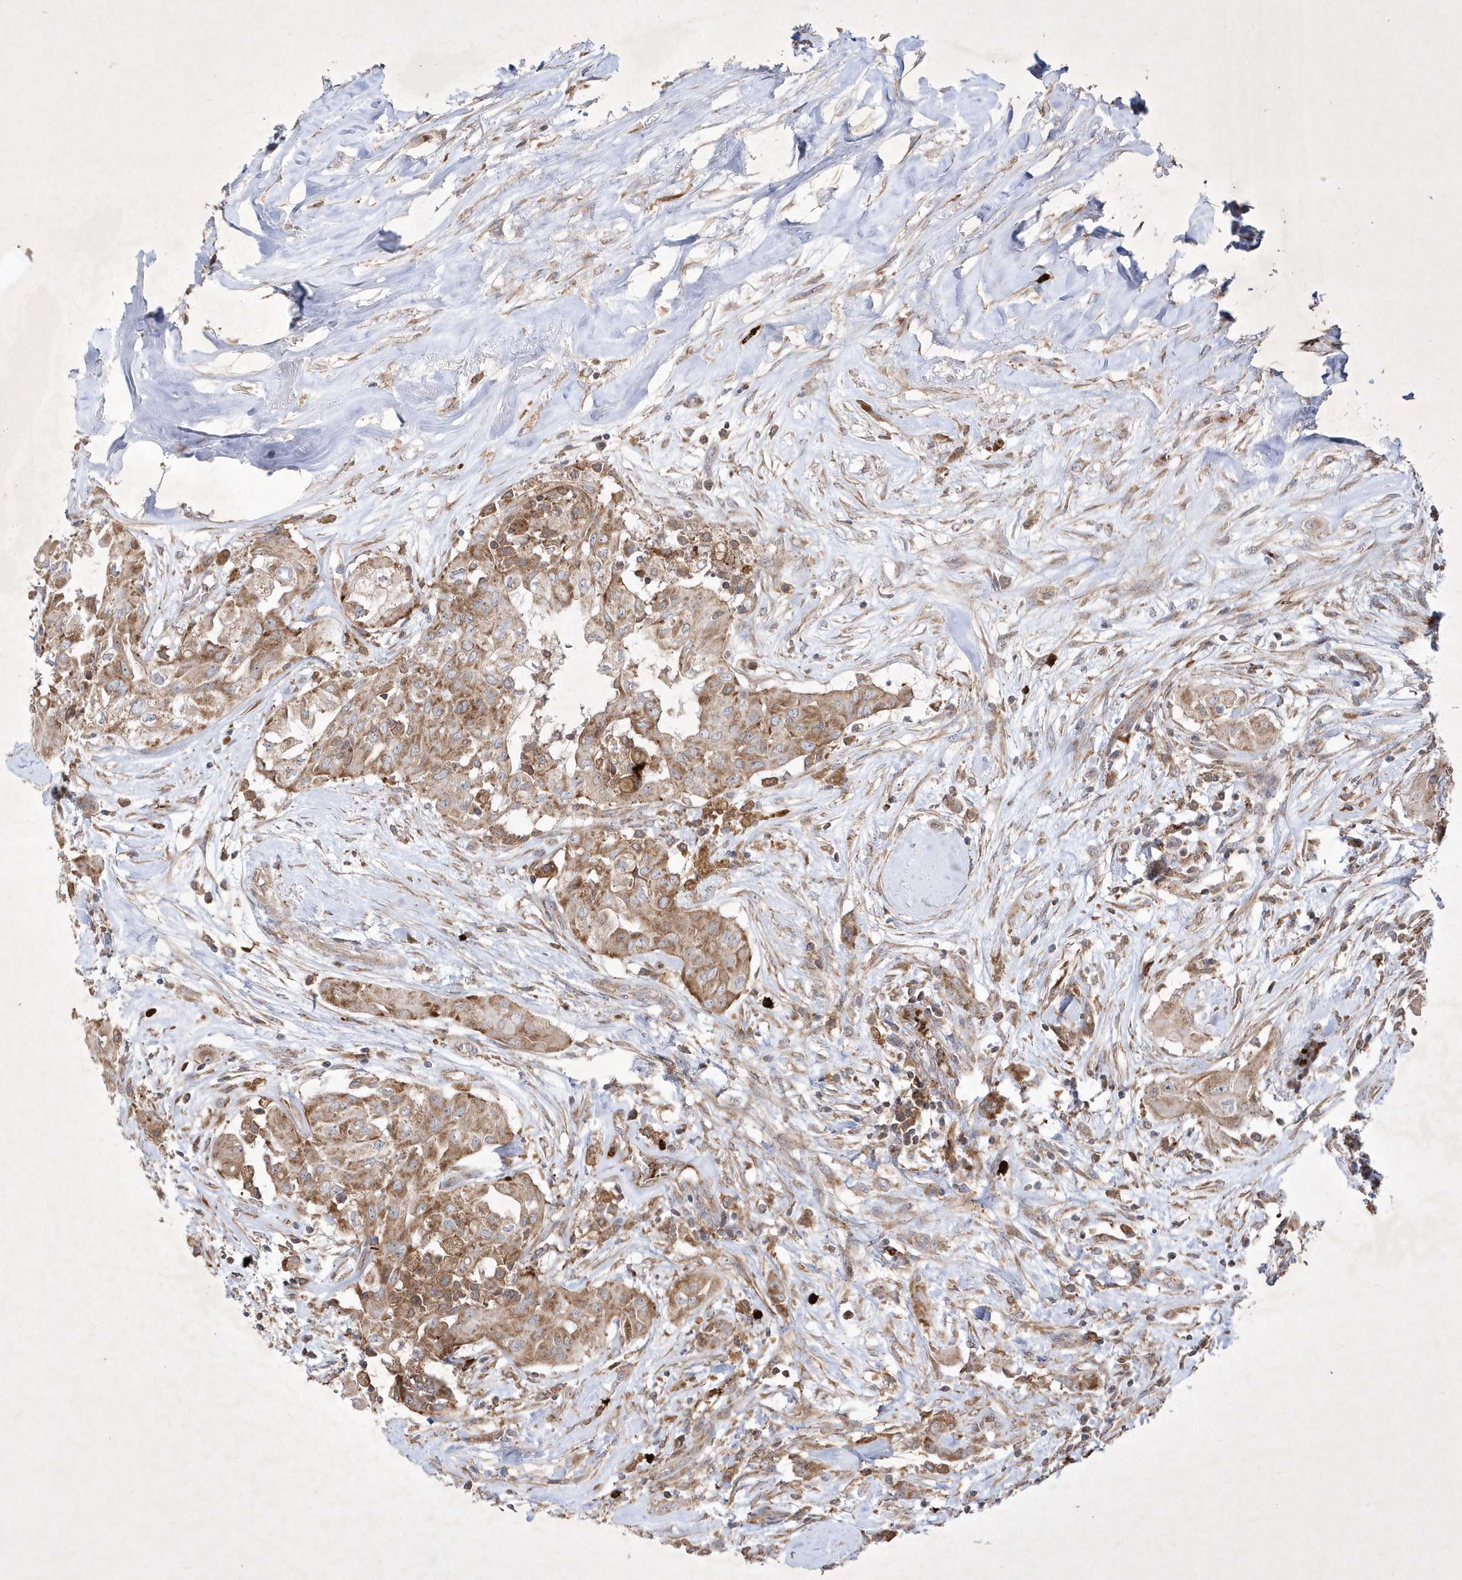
{"staining": {"intensity": "moderate", "quantity": ">75%", "location": "cytoplasmic/membranous"}, "tissue": "thyroid cancer", "cell_type": "Tumor cells", "image_type": "cancer", "snomed": [{"axis": "morphology", "description": "Papillary adenocarcinoma, NOS"}, {"axis": "topography", "description": "Thyroid gland"}], "caption": "Thyroid cancer stained for a protein (brown) demonstrates moderate cytoplasmic/membranous positive staining in about >75% of tumor cells.", "gene": "OPA1", "patient": {"sex": "female", "age": 59}}